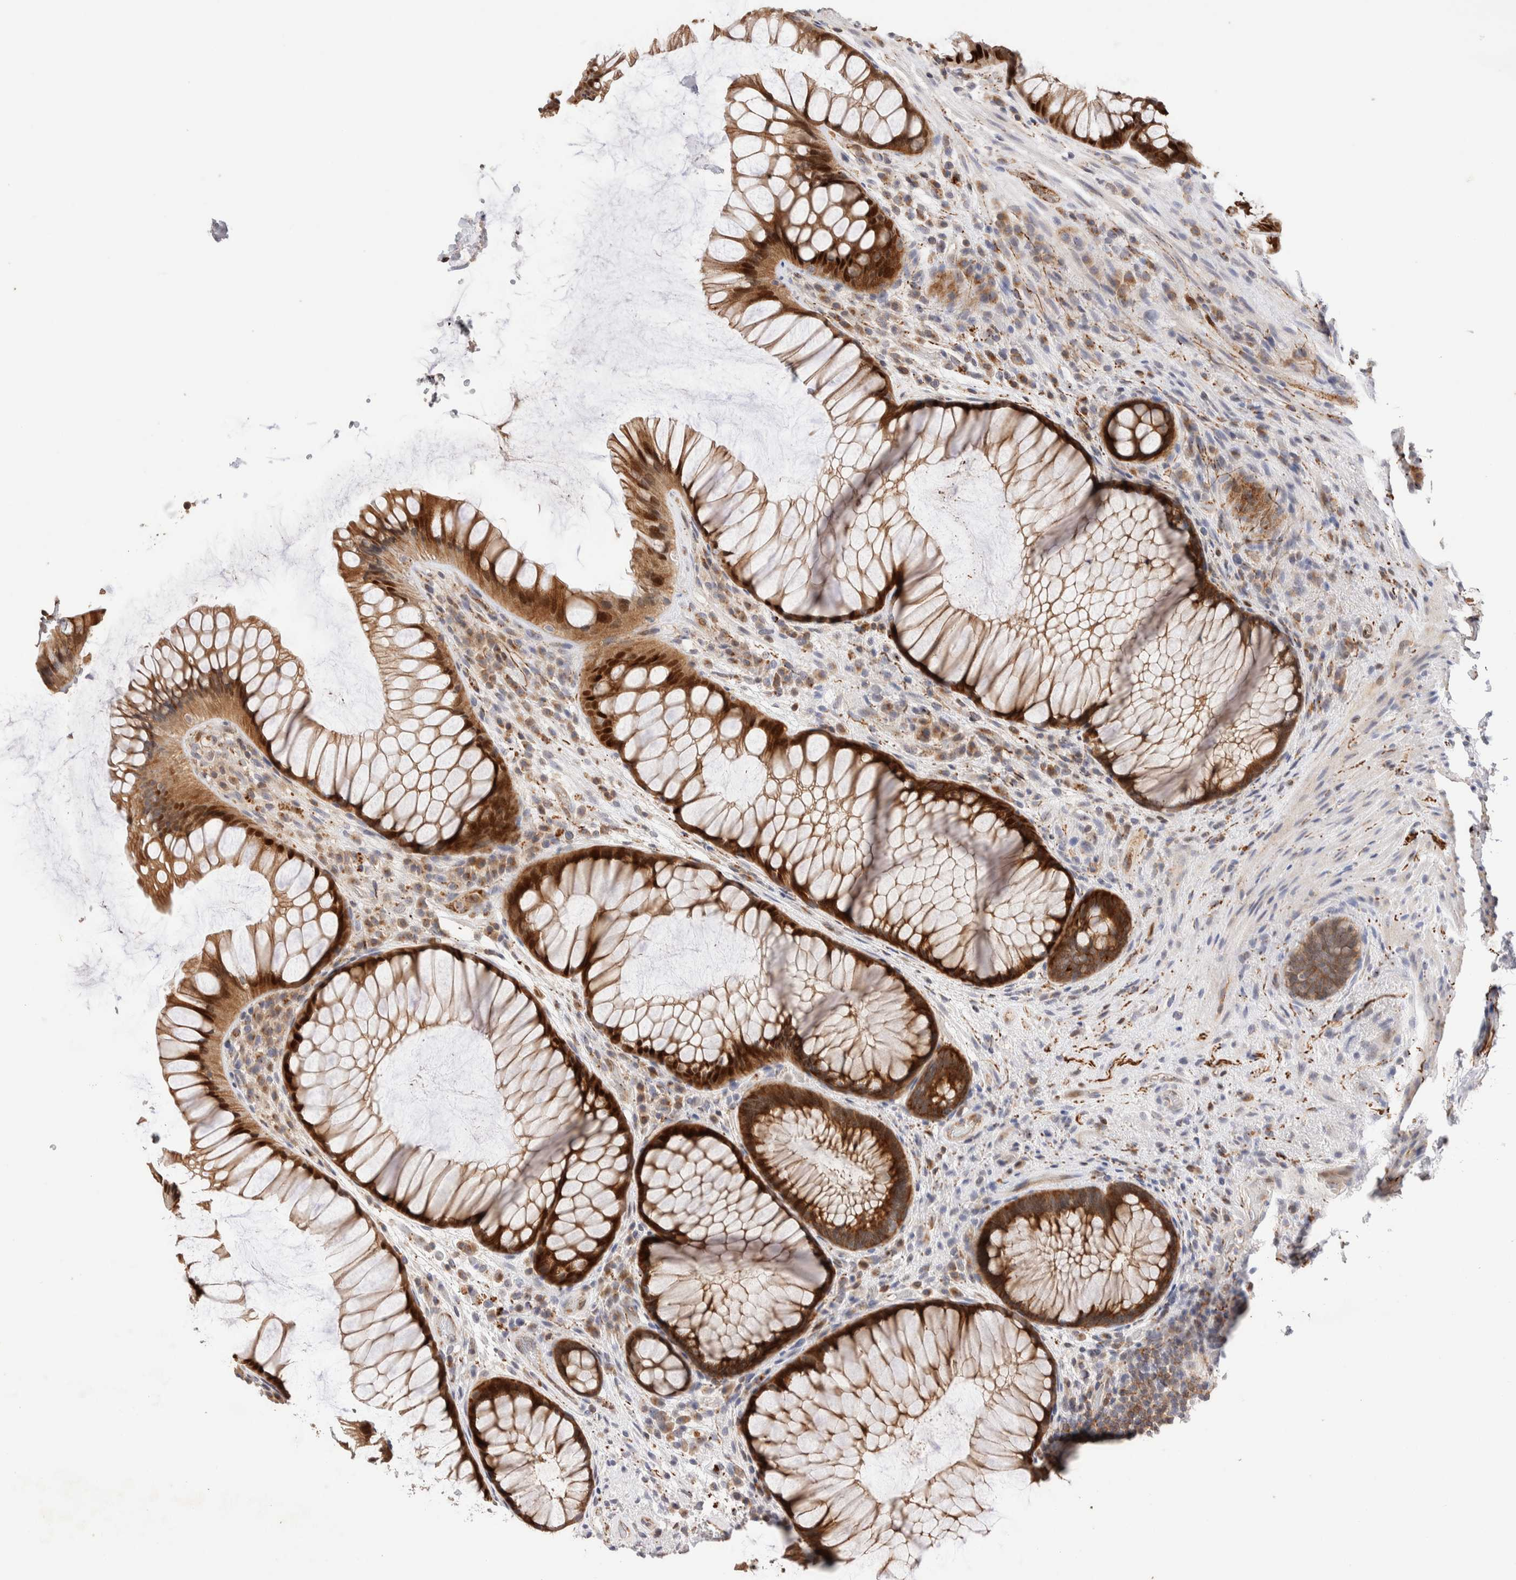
{"staining": {"intensity": "strong", "quantity": ">75%", "location": "cytoplasmic/membranous,nuclear"}, "tissue": "rectum", "cell_type": "Glandular cells", "image_type": "normal", "snomed": [{"axis": "morphology", "description": "Normal tissue, NOS"}, {"axis": "topography", "description": "Rectum"}], "caption": "This is a histology image of immunohistochemistry (IHC) staining of normal rectum, which shows strong positivity in the cytoplasmic/membranous,nuclear of glandular cells.", "gene": "NSMAF", "patient": {"sex": "male", "age": 51}}